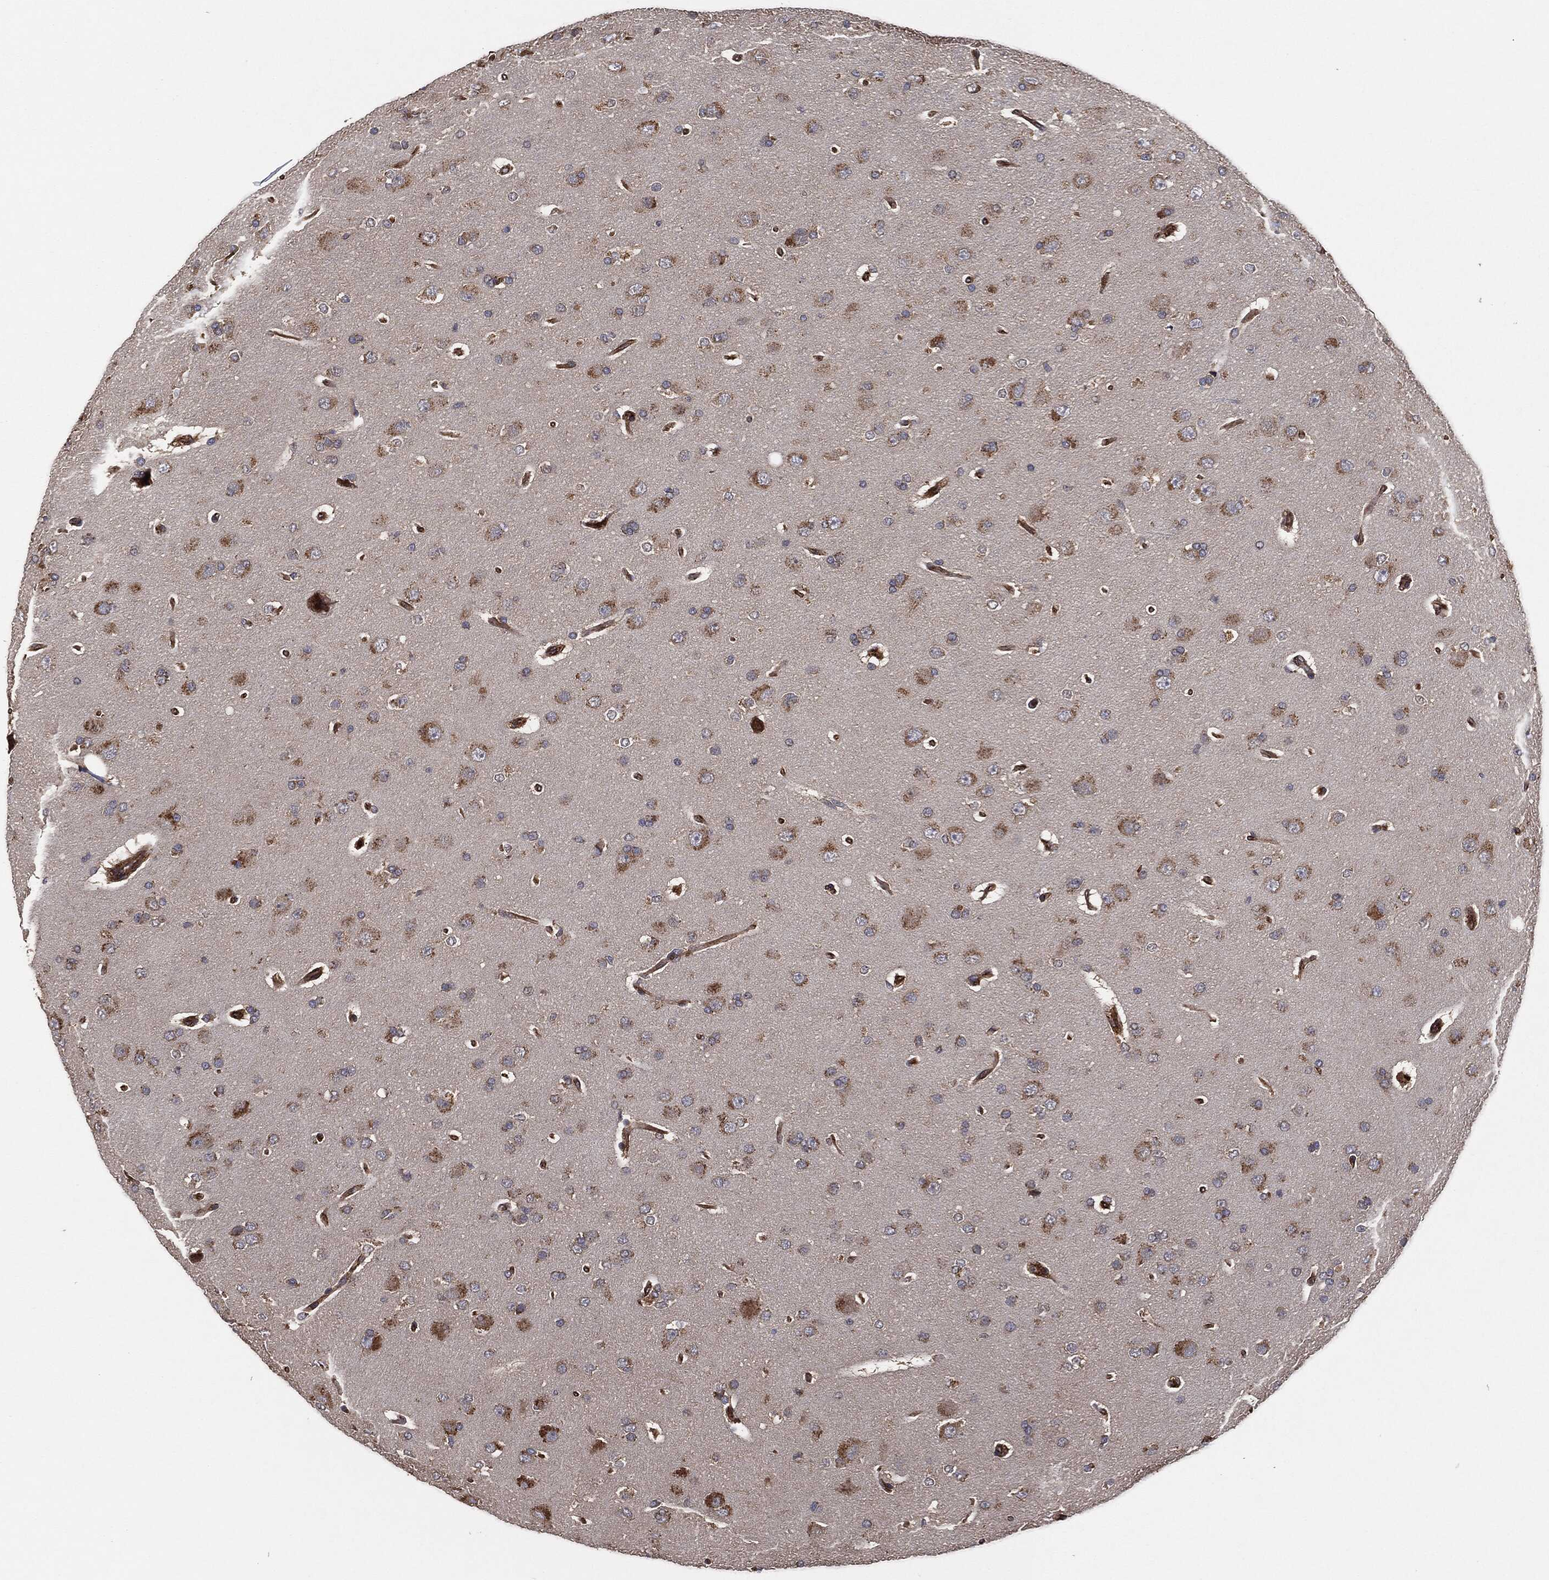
{"staining": {"intensity": "strong", "quantity": "25%-75%", "location": "cytoplasmic/membranous"}, "tissue": "glioma", "cell_type": "Tumor cells", "image_type": "cancer", "snomed": [{"axis": "morphology", "description": "Glioma, malignant, NOS"}, {"axis": "topography", "description": "Cerebral cortex"}], "caption": "Glioma stained with DAB (3,3'-diaminobenzidine) IHC displays high levels of strong cytoplasmic/membranous positivity in approximately 25%-75% of tumor cells.", "gene": "CTNNA1", "patient": {"sex": "male", "age": 58}}